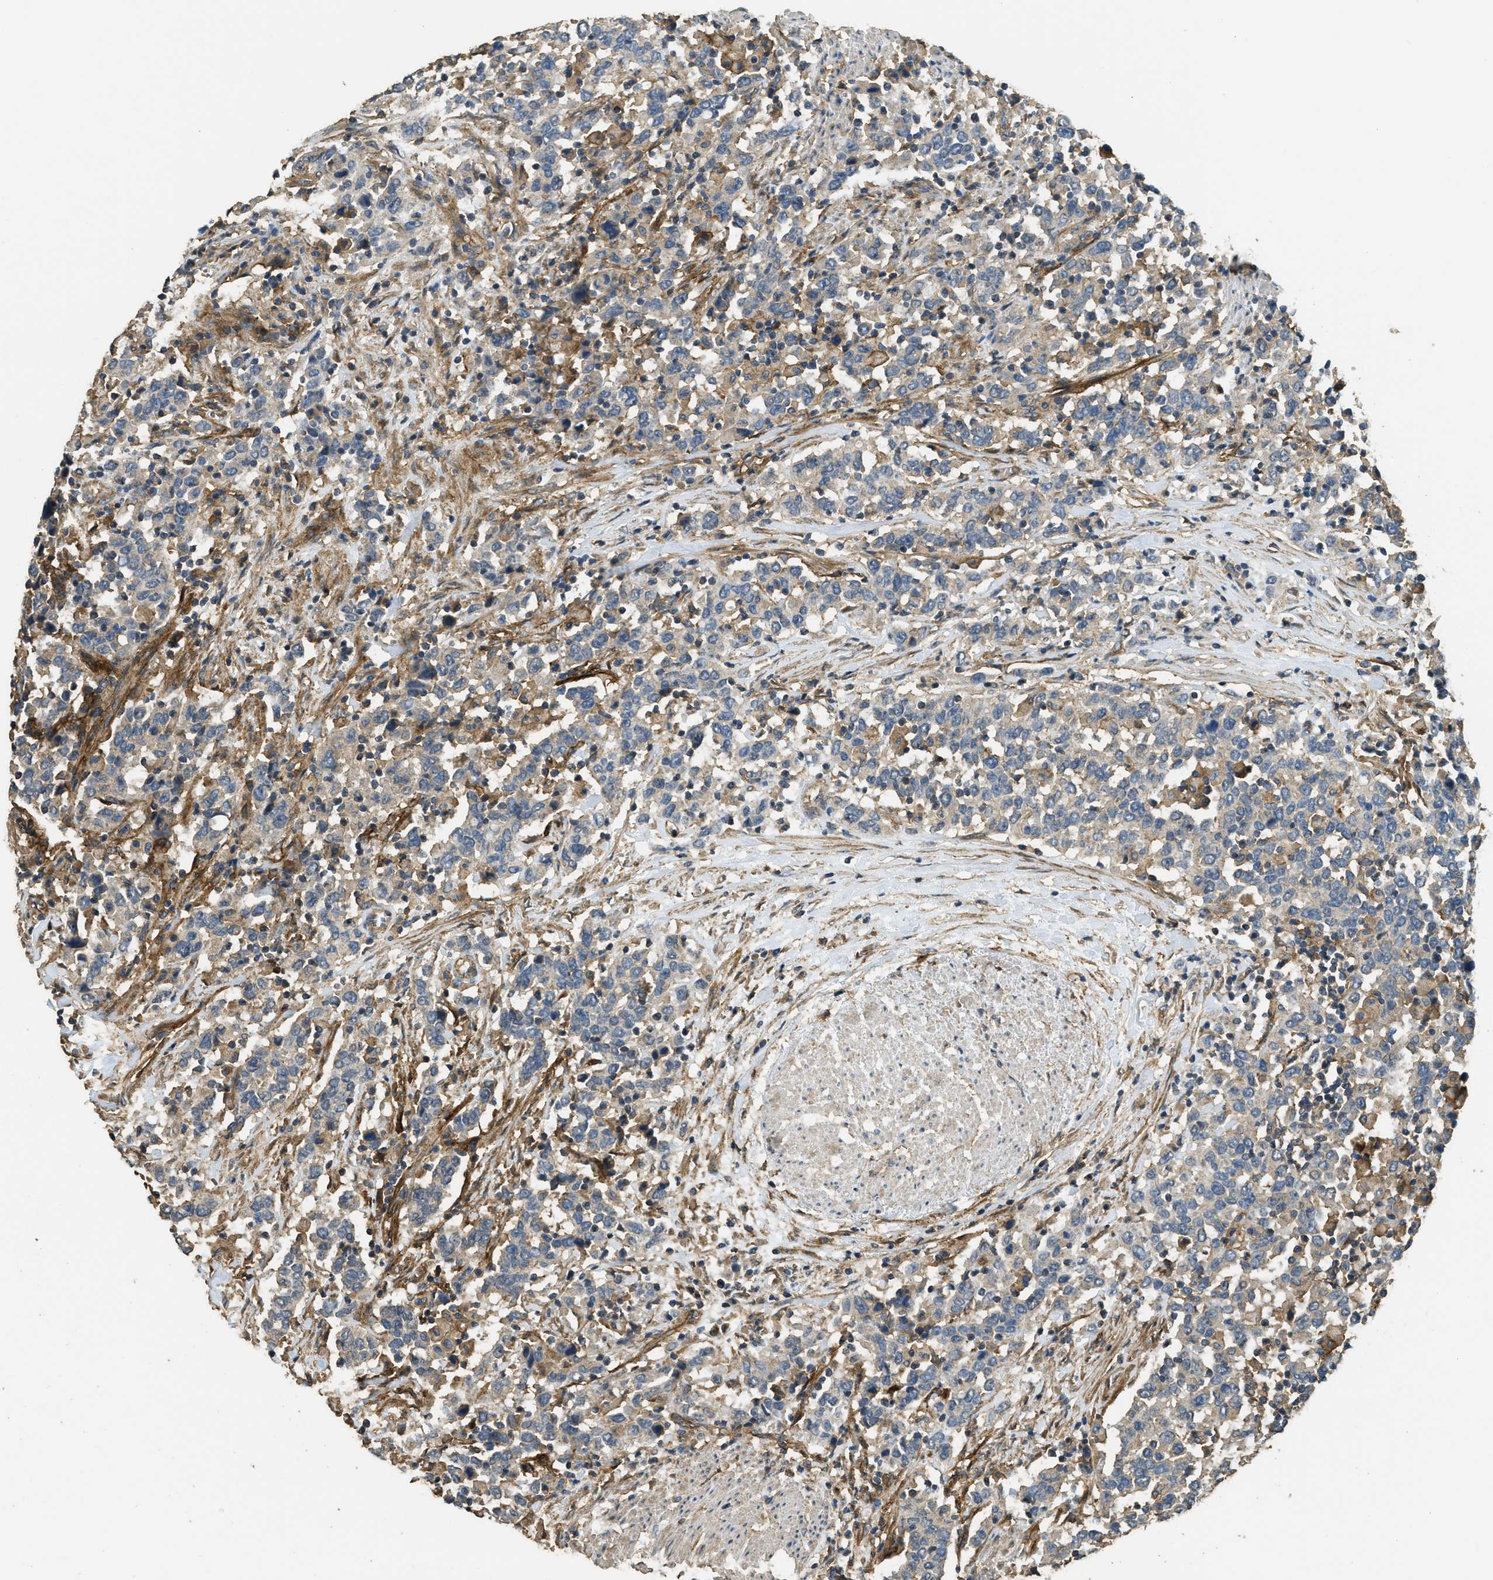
{"staining": {"intensity": "negative", "quantity": "none", "location": "none"}, "tissue": "urothelial cancer", "cell_type": "Tumor cells", "image_type": "cancer", "snomed": [{"axis": "morphology", "description": "Urothelial carcinoma, High grade"}, {"axis": "topography", "description": "Urinary bladder"}], "caption": "IHC of human urothelial cancer shows no staining in tumor cells.", "gene": "CD276", "patient": {"sex": "male", "age": 61}}